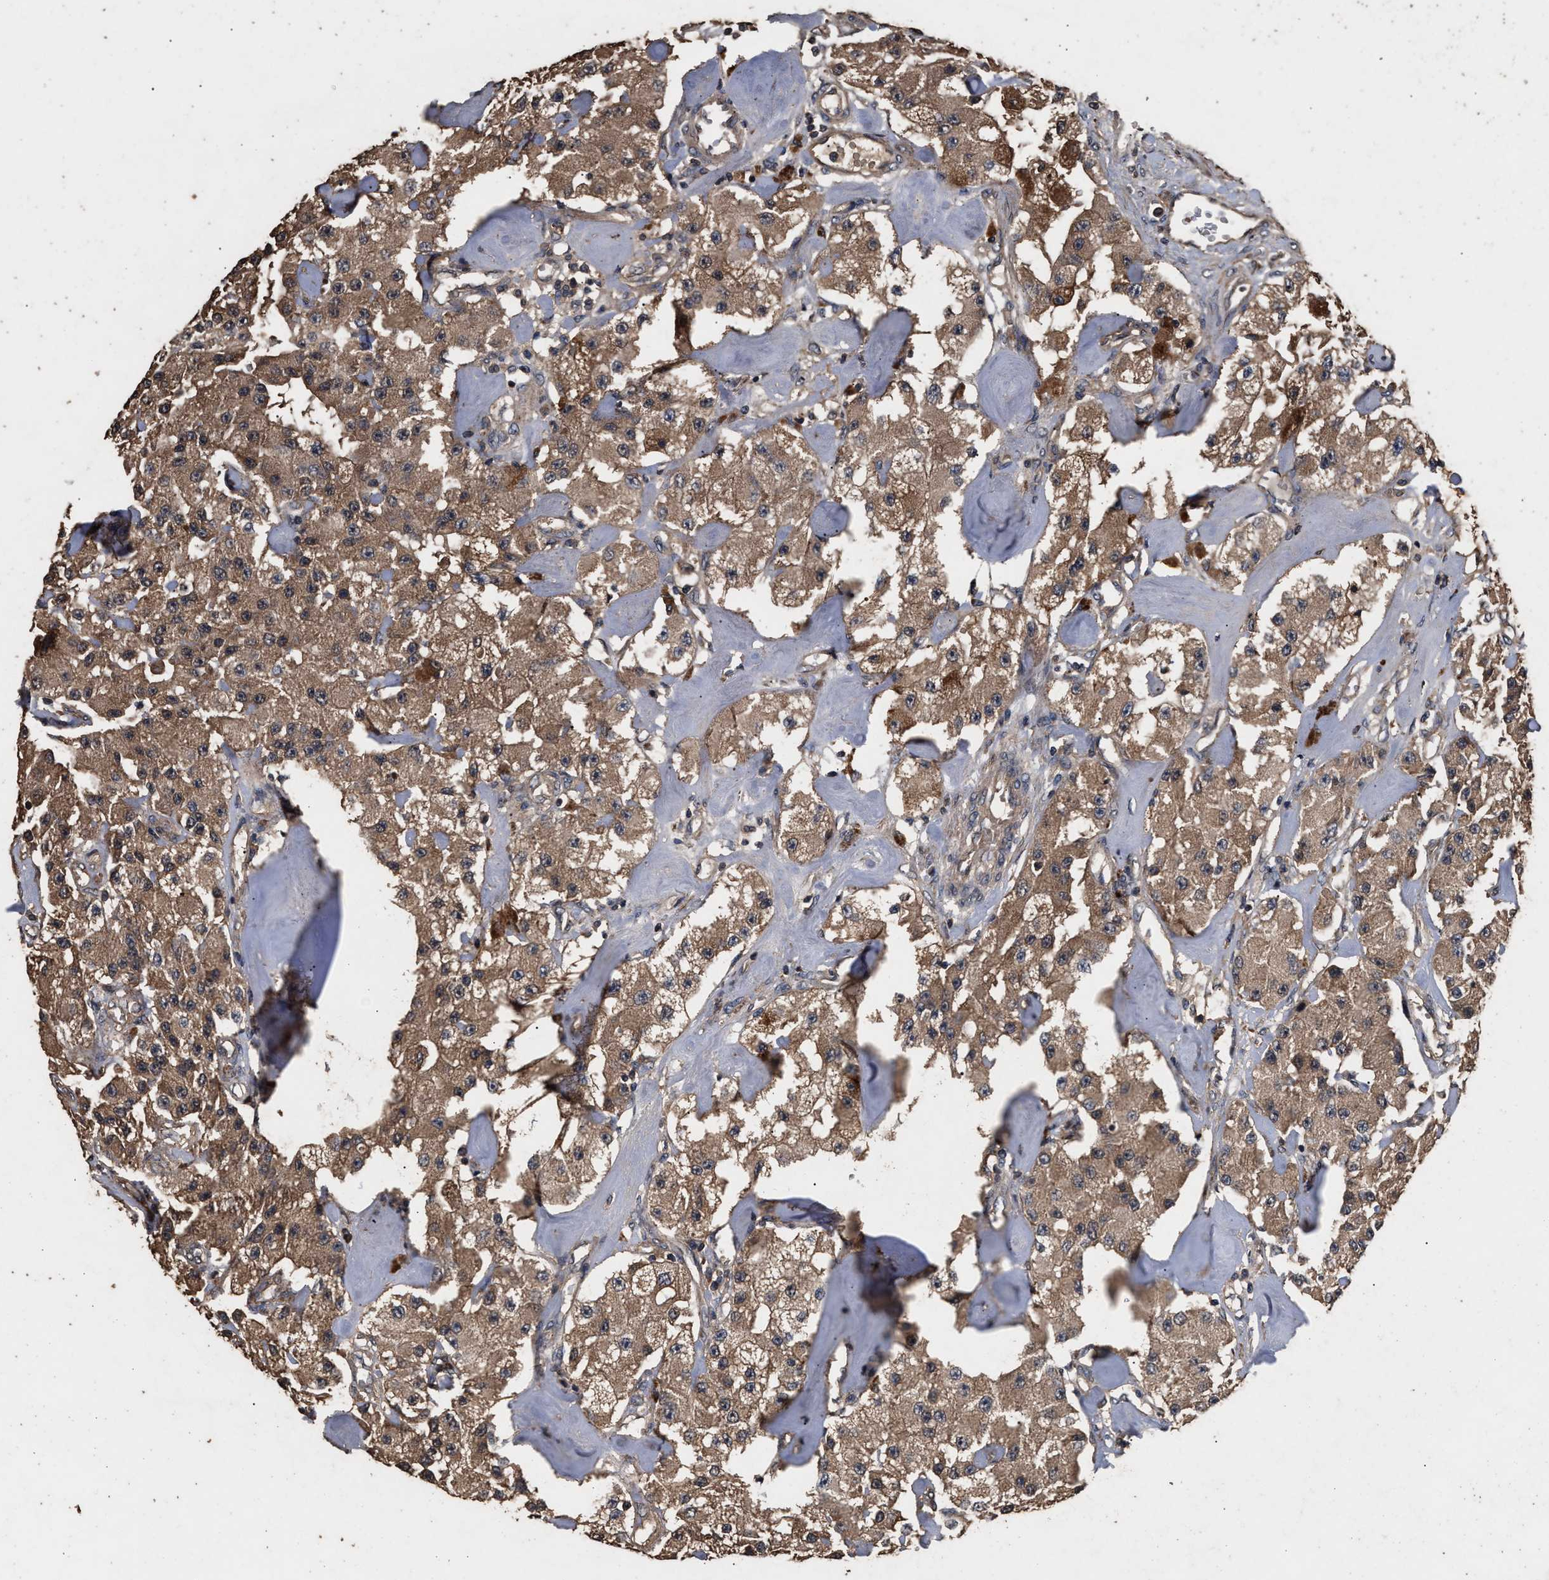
{"staining": {"intensity": "moderate", "quantity": ">75%", "location": "cytoplasmic/membranous"}, "tissue": "carcinoid", "cell_type": "Tumor cells", "image_type": "cancer", "snomed": [{"axis": "morphology", "description": "Carcinoid, malignant, NOS"}, {"axis": "topography", "description": "Pancreas"}], "caption": "DAB immunohistochemical staining of human malignant carcinoid reveals moderate cytoplasmic/membranous protein positivity in approximately >75% of tumor cells.", "gene": "KYAT1", "patient": {"sex": "male", "age": 41}}